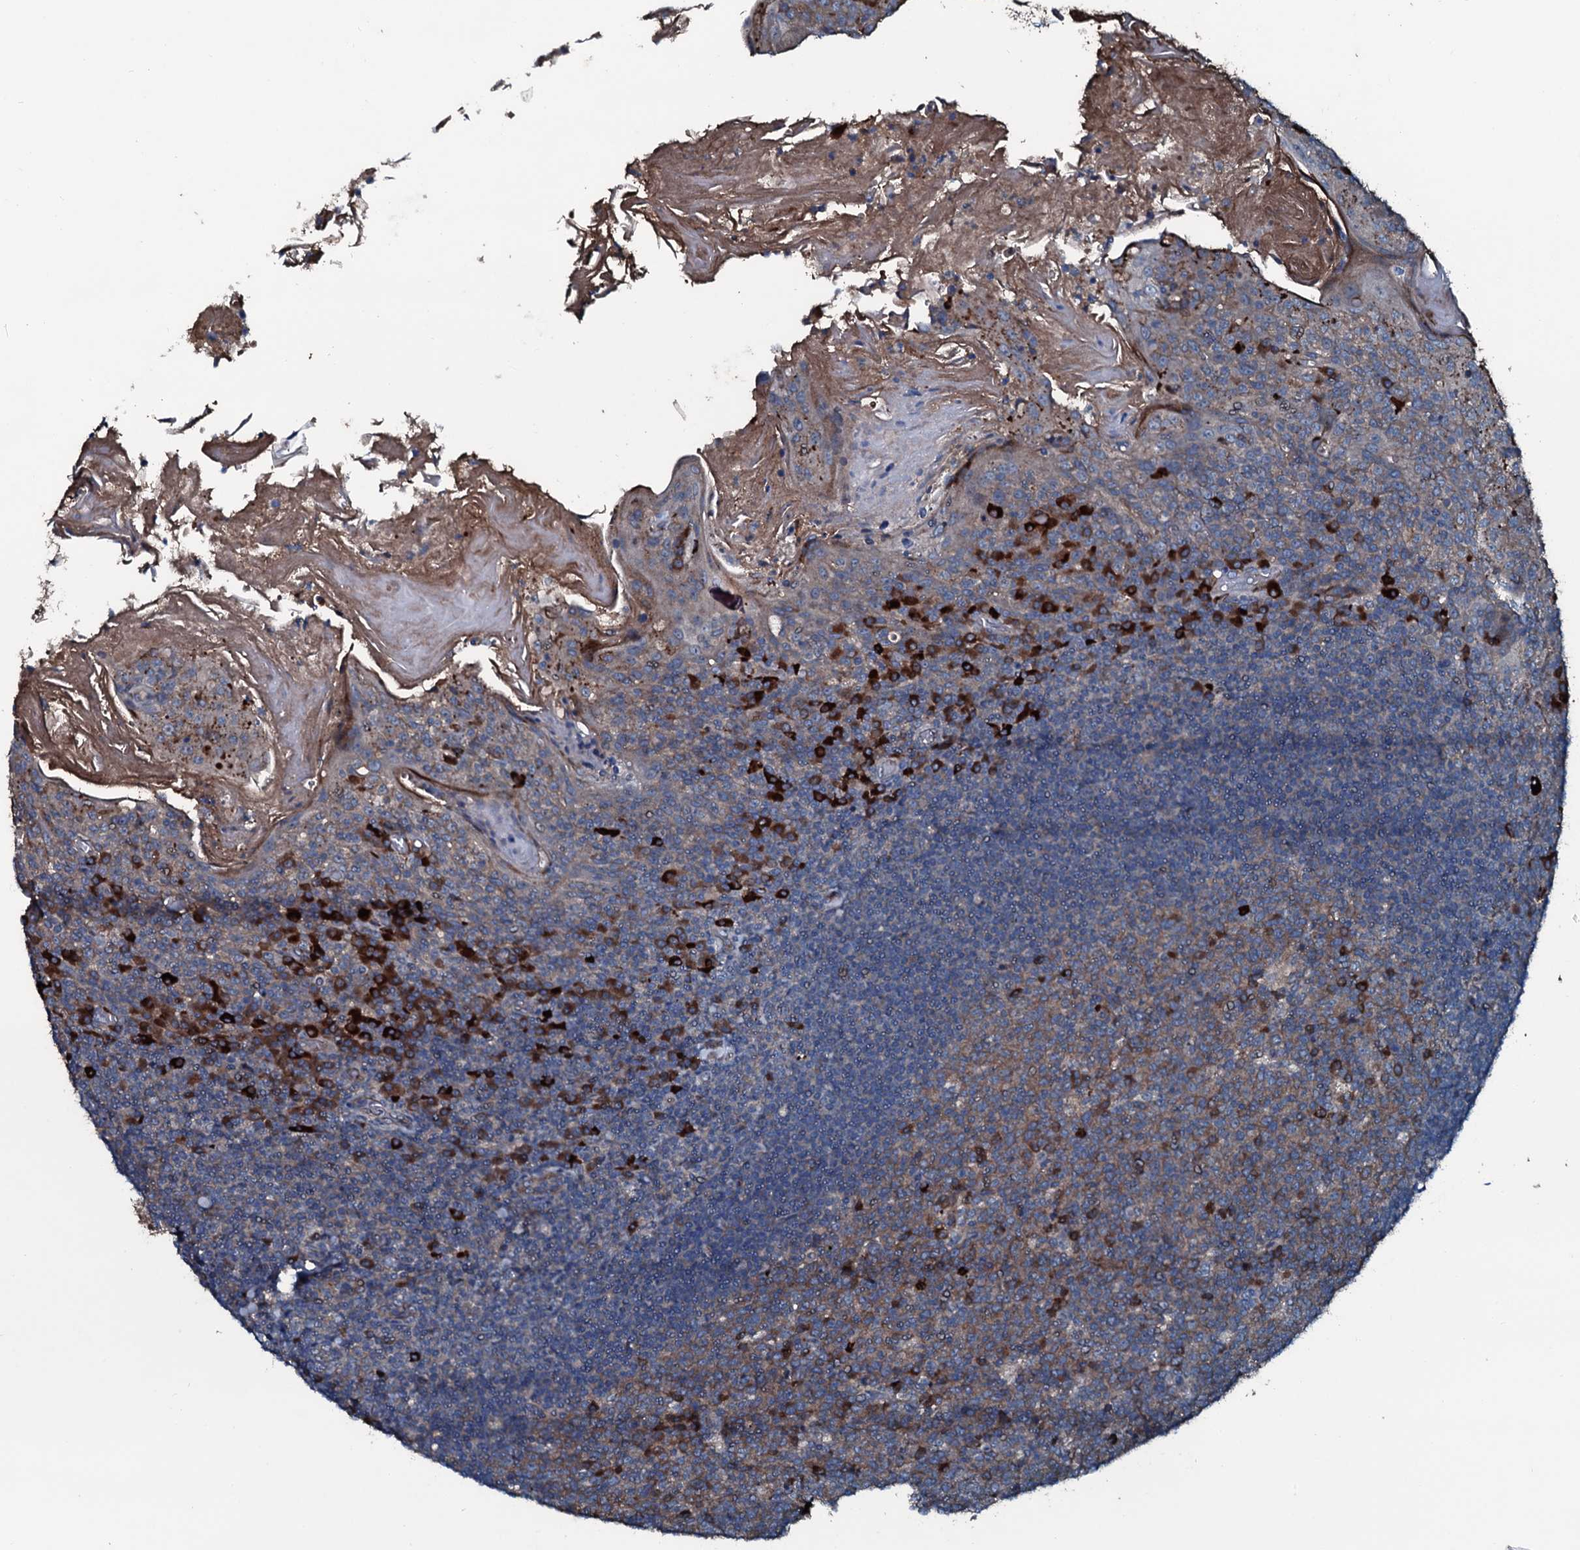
{"staining": {"intensity": "moderate", "quantity": ">75%", "location": "cytoplasmic/membranous"}, "tissue": "tonsil", "cell_type": "Germinal center cells", "image_type": "normal", "snomed": [{"axis": "morphology", "description": "Normal tissue, NOS"}, {"axis": "topography", "description": "Tonsil"}], "caption": "A brown stain shows moderate cytoplasmic/membranous expression of a protein in germinal center cells of normal tonsil.", "gene": "AARS1", "patient": {"sex": "female", "age": 10}}